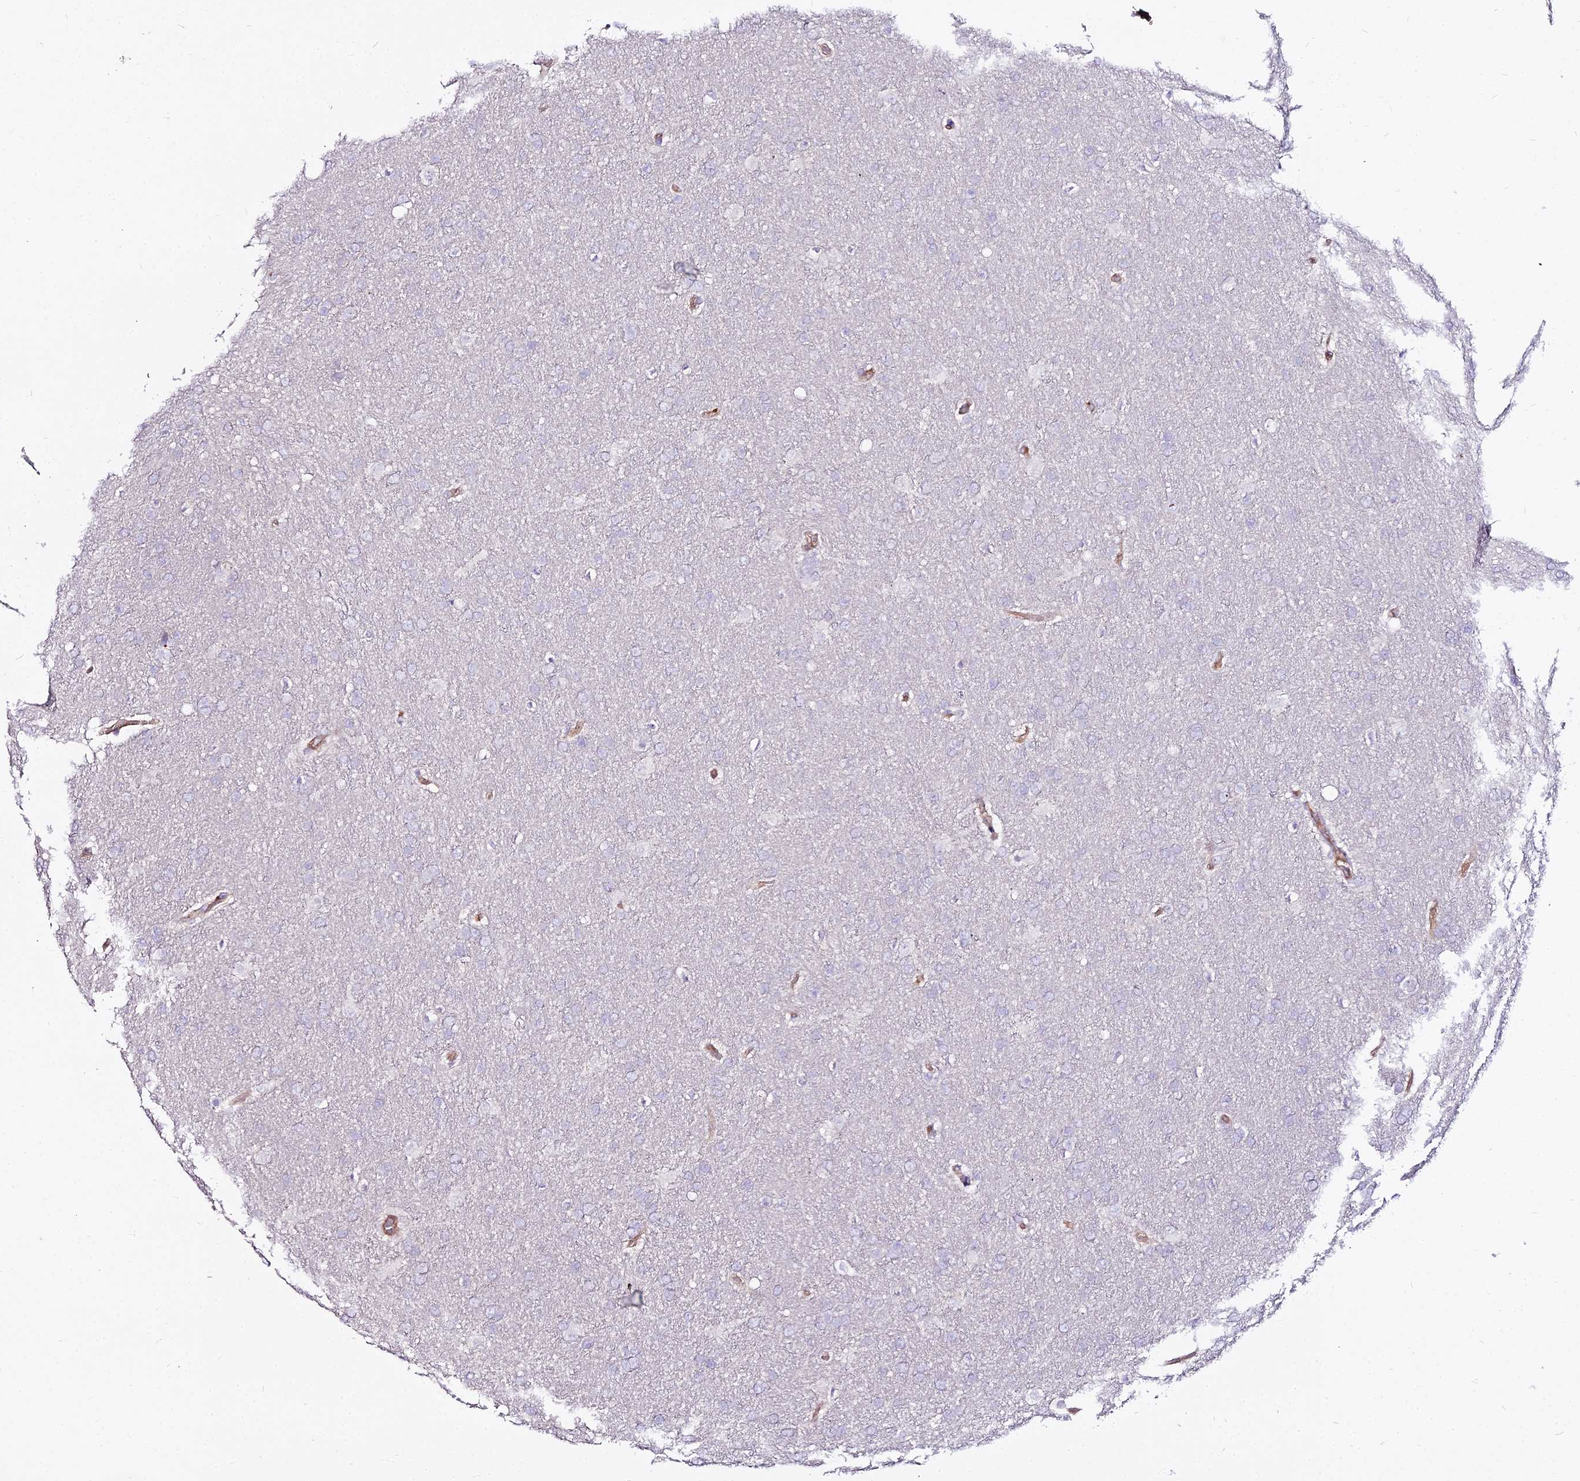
{"staining": {"intensity": "negative", "quantity": "none", "location": "none"}, "tissue": "glioma", "cell_type": "Tumor cells", "image_type": "cancer", "snomed": [{"axis": "morphology", "description": "Glioma, malignant, Low grade"}, {"axis": "topography", "description": "Brain"}], "caption": "This is a micrograph of IHC staining of glioma, which shows no positivity in tumor cells. The staining is performed using DAB brown chromogen with nuclei counter-stained in using hematoxylin.", "gene": "GLYAT", "patient": {"sex": "female", "age": 32}}